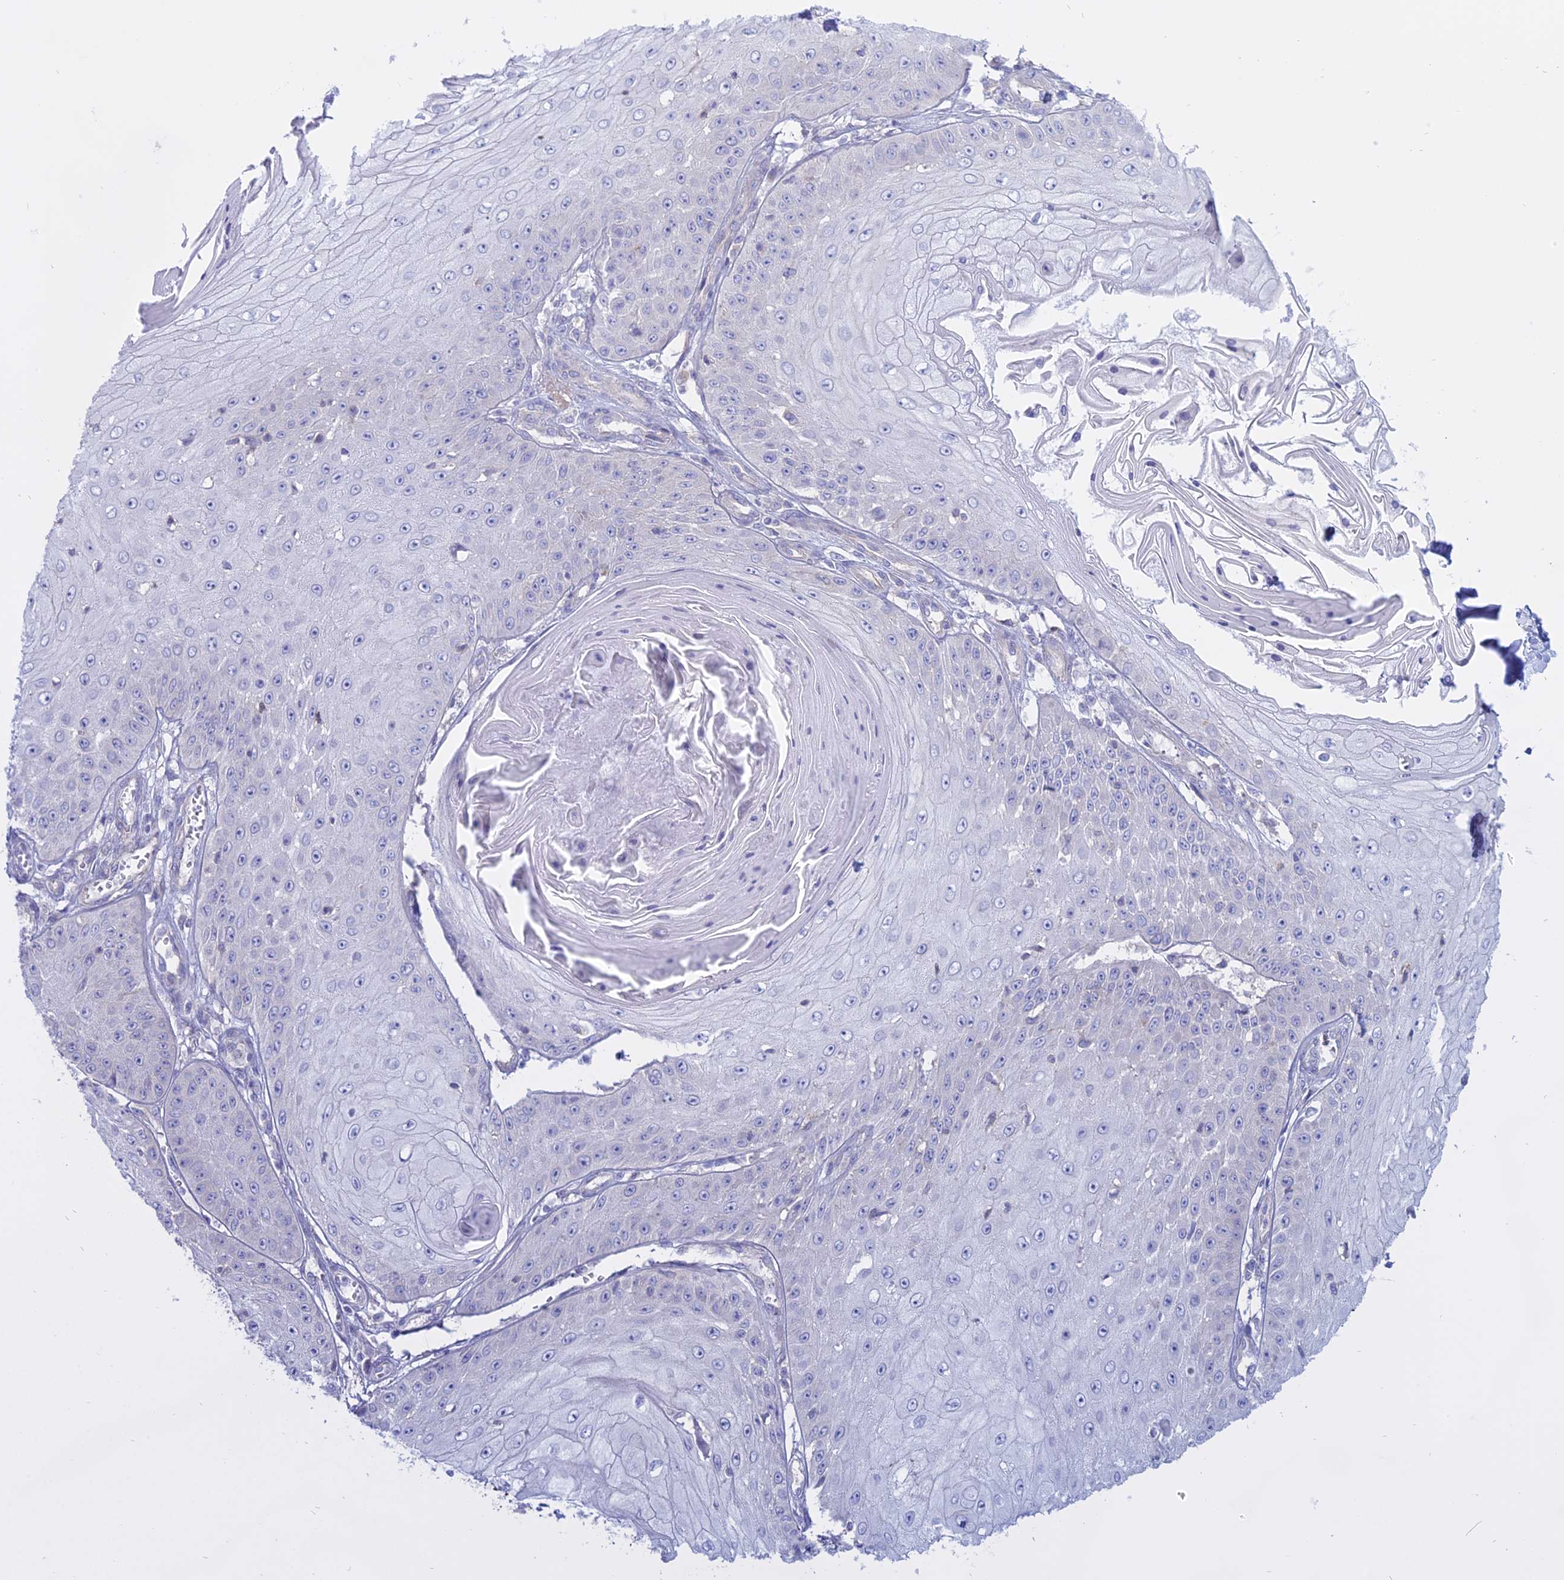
{"staining": {"intensity": "negative", "quantity": "none", "location": "none"}, "tissue": "skin cancer", "cell_type": "Tumor cells", "image_type": "cancer", "snomed": [{"axis": "morphology", "description": "Squamous cell carcinoma, NOS"}, {"axis": "topography", "description": "Skin"}], "caption": "An image of squamous cell carcinoma (skin) stained for a protein displays no brown staining in tumor cells.", "gene": "AHCYL1", "patient": {"sex": "male", "age": 70}}